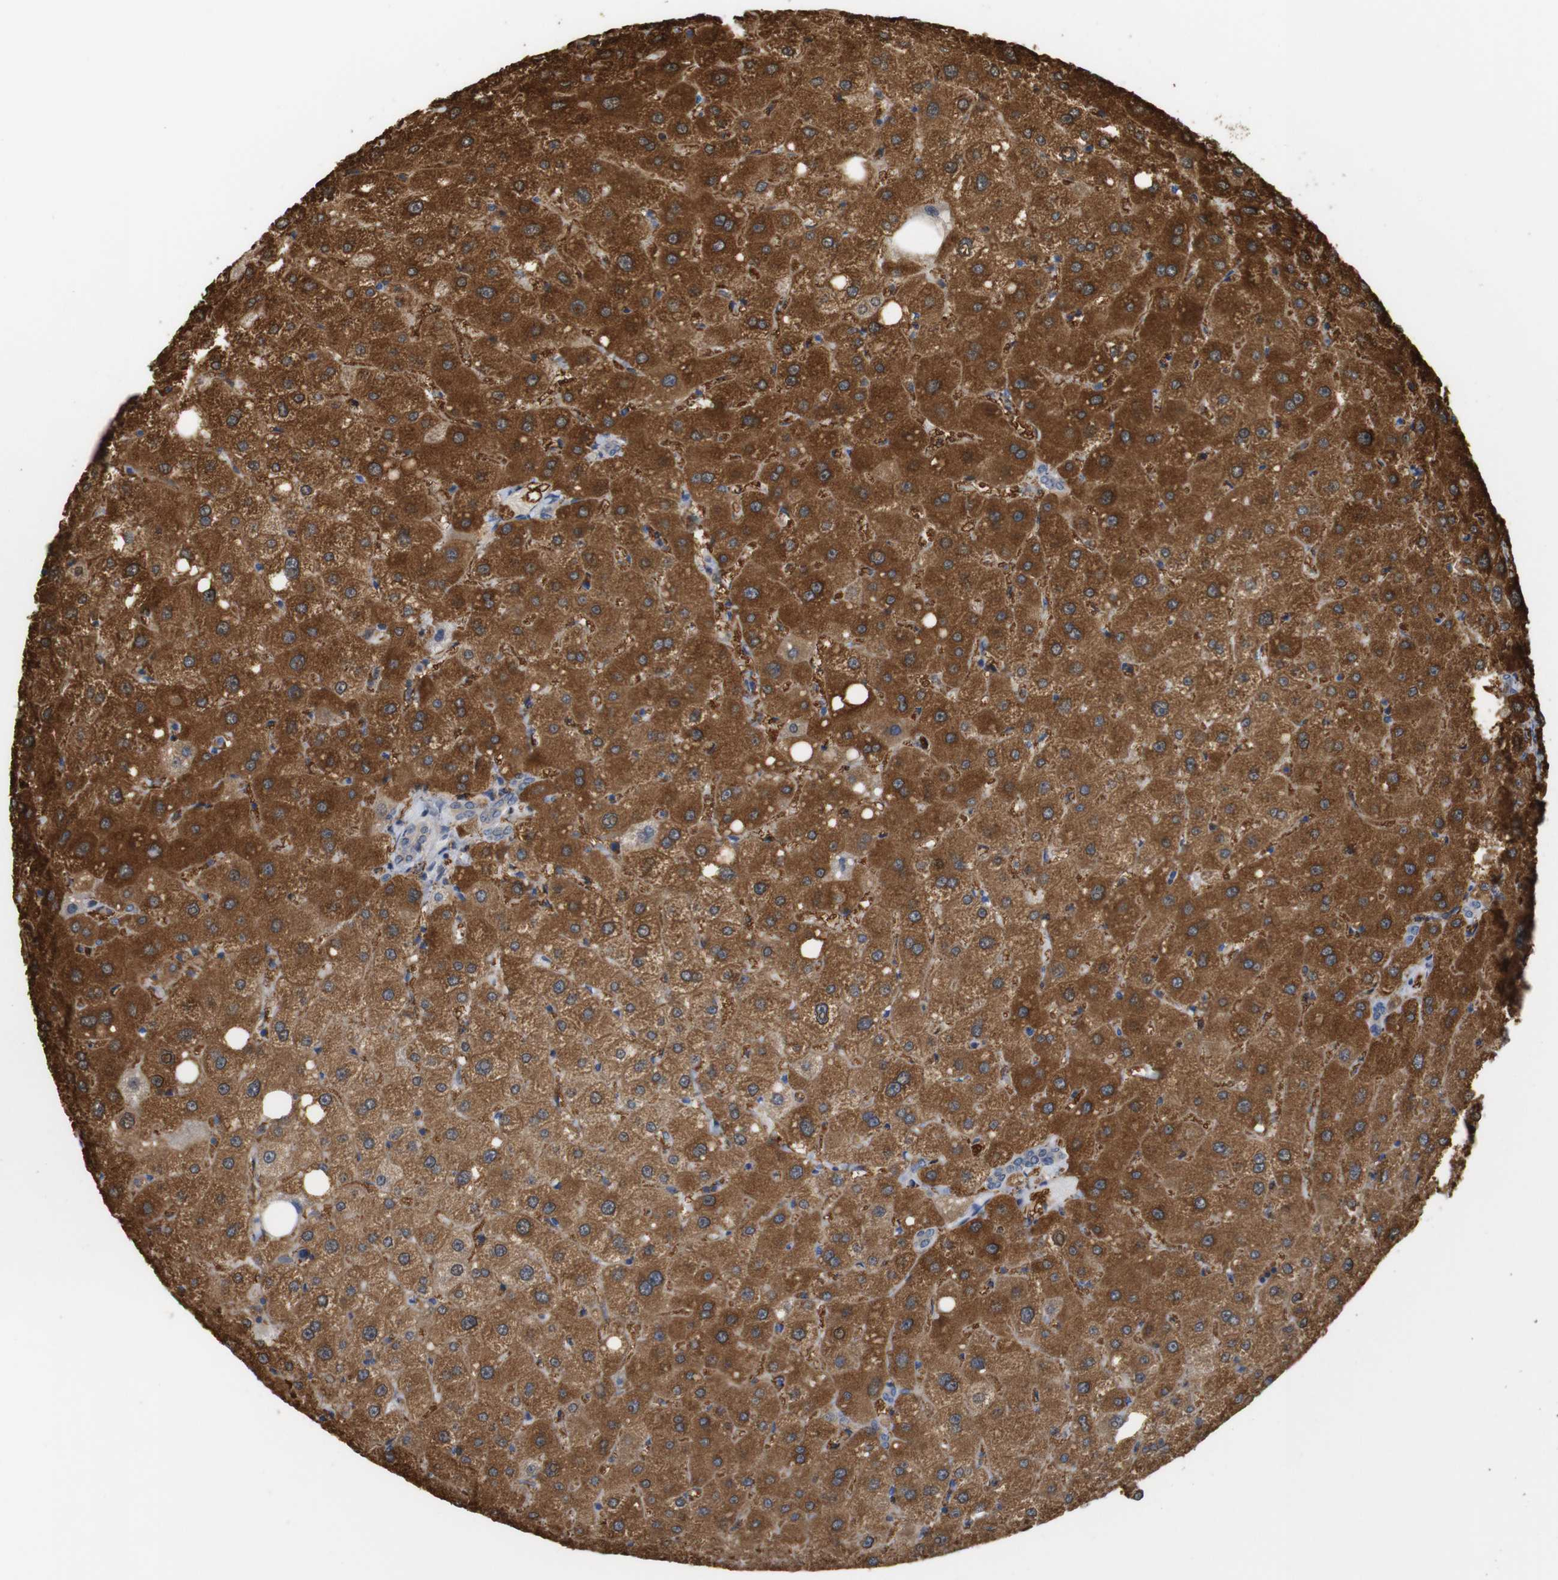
{"staining": {"intensity": "weak", "quantity": ">75%", "location": "cytoplasmic/membranous"}, "tissue": "liver", "cell_type": "Cholangiocytes", "image_type": "normal", "snomed": [{"axis": "morphology", "description": "Normal tissue, NOS"}, {"axis": "topography", "description": "Liver"}], "caption": "Immunohistochemical staining of normal human liver exhibits weak cytoplasmic/membranous protein staining in approximately >75% of cholangiocytes.", "gene": "NEBL", "patient": {"sex": "male", "age": 73}}